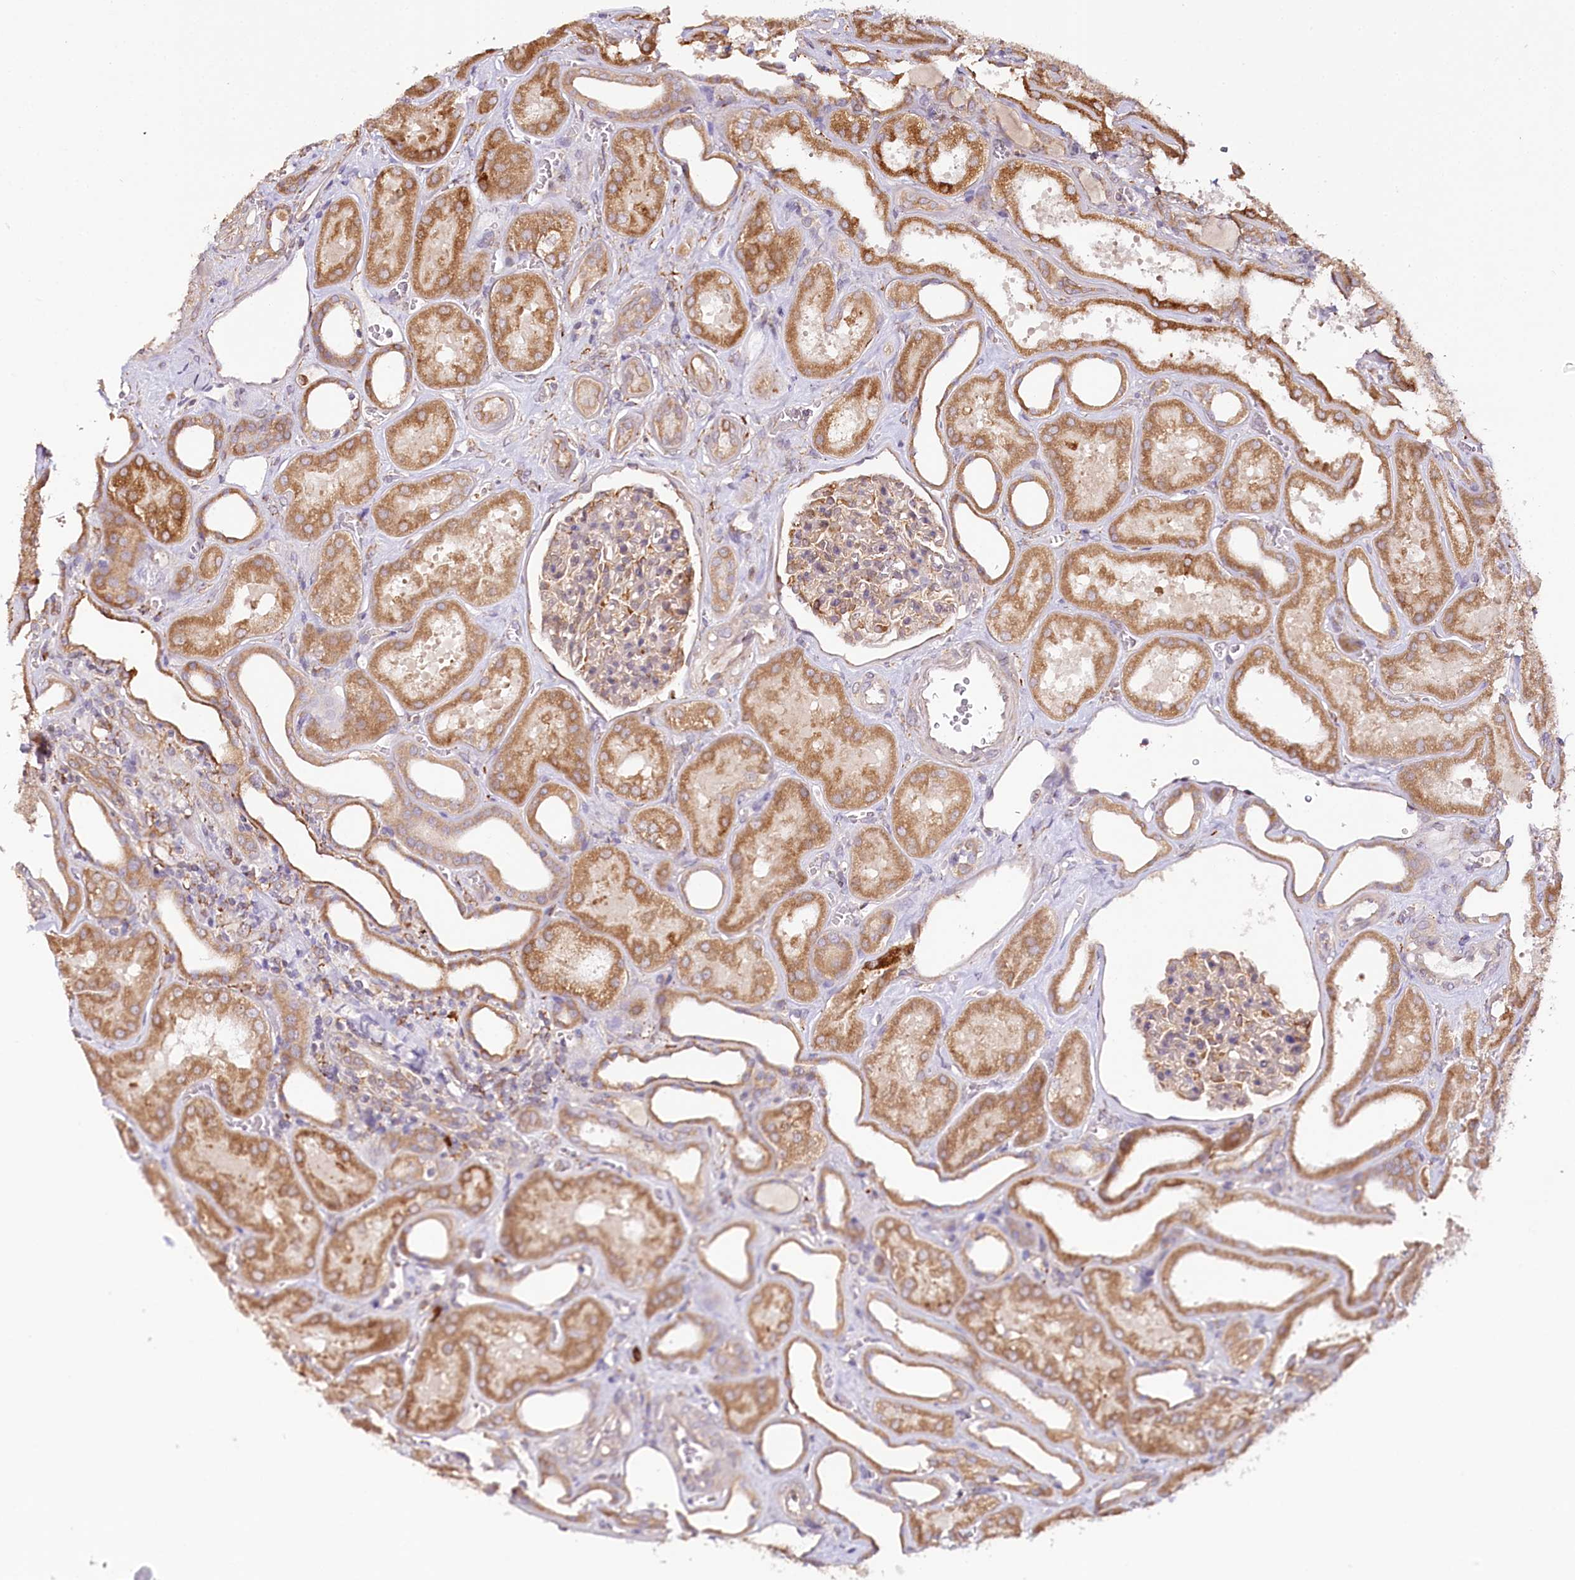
{"staining": {"intensity": "moderate", "quantity": "25%-75%", "location": "cytoplasmic/membranous"}, "tissue": "kidney", "cell_type": "Cells in glomeruli", "image_type": "normal", "snomed": [{"axis": "morphology", "description": "Normal tissue, NOS"}, {"axis": "morphology", "description": "Adenocarcinoma, NOS"}, {"axis": "topography", "description": "Kidney"}], "caption": "Immunohistochemical staining of normal human kidney displays moderate cytoplasmic/membranous protein expression in approximately 25%-75% of cells in glomeruli. (DAB (3,3'-diaminobenzidine) IHC with brightfield microscopy, high magnification).", "gene": "VEGFA", "patient": {"sex": "female", "age": 68}}